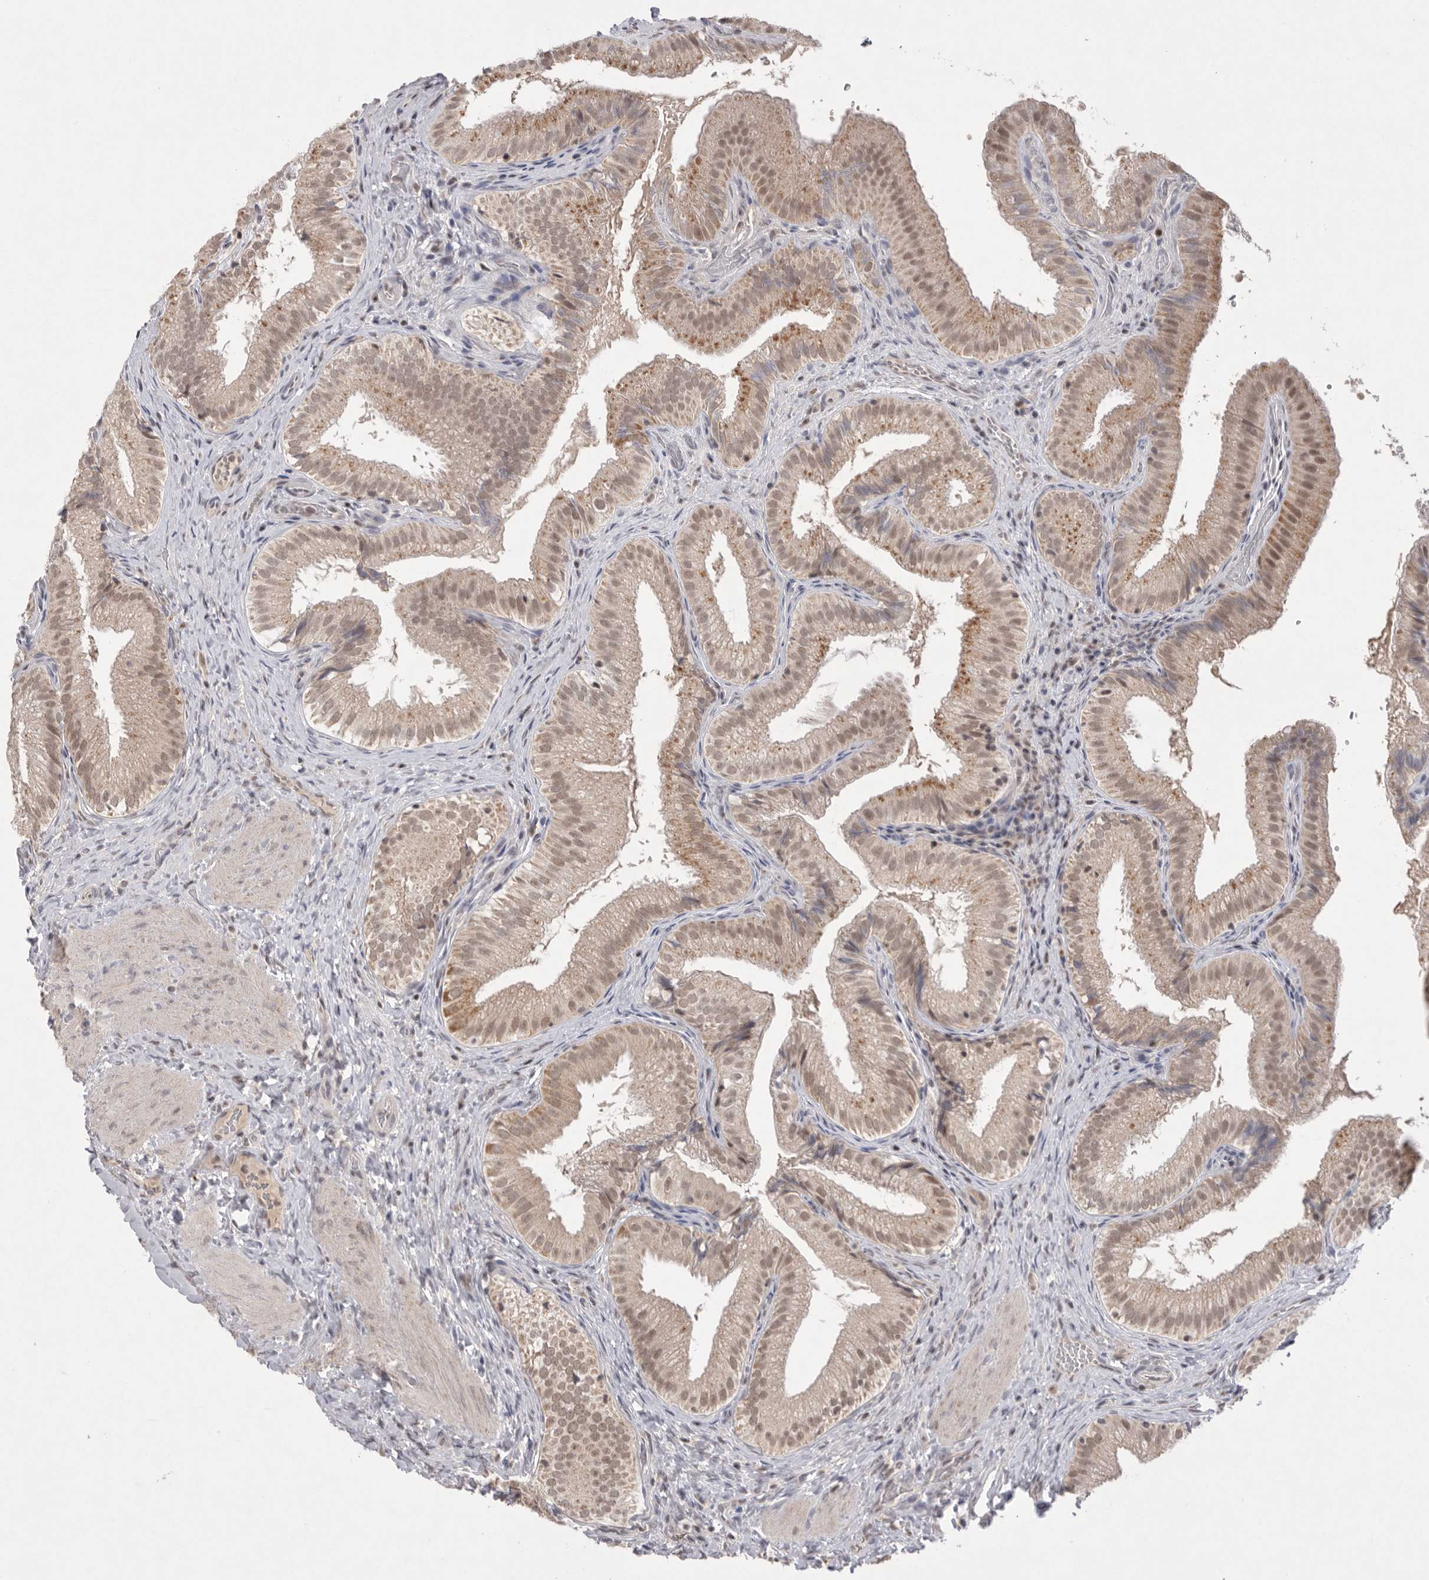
{"staining": {"intensity": "moderate", "quantity": ">75%", "location": "cytoplasmic/membranous,nuclear"}, "tissue": "gallbladder", "cell_type": "Glandular cells", "image_type": "normal", "snomed": [{"axis": "morphology", "description": "Normal tissue, NOS"}, {"axis": "topography", "description": "Gallbladder"}], "caption": "The immunohistochemical stain labels moderate cytoplasmic/membranous,nuclear expression in glandular cells of benign gallbladder.", "gene": "HUS1", "patient": {"sex": "female", "age": 30}}